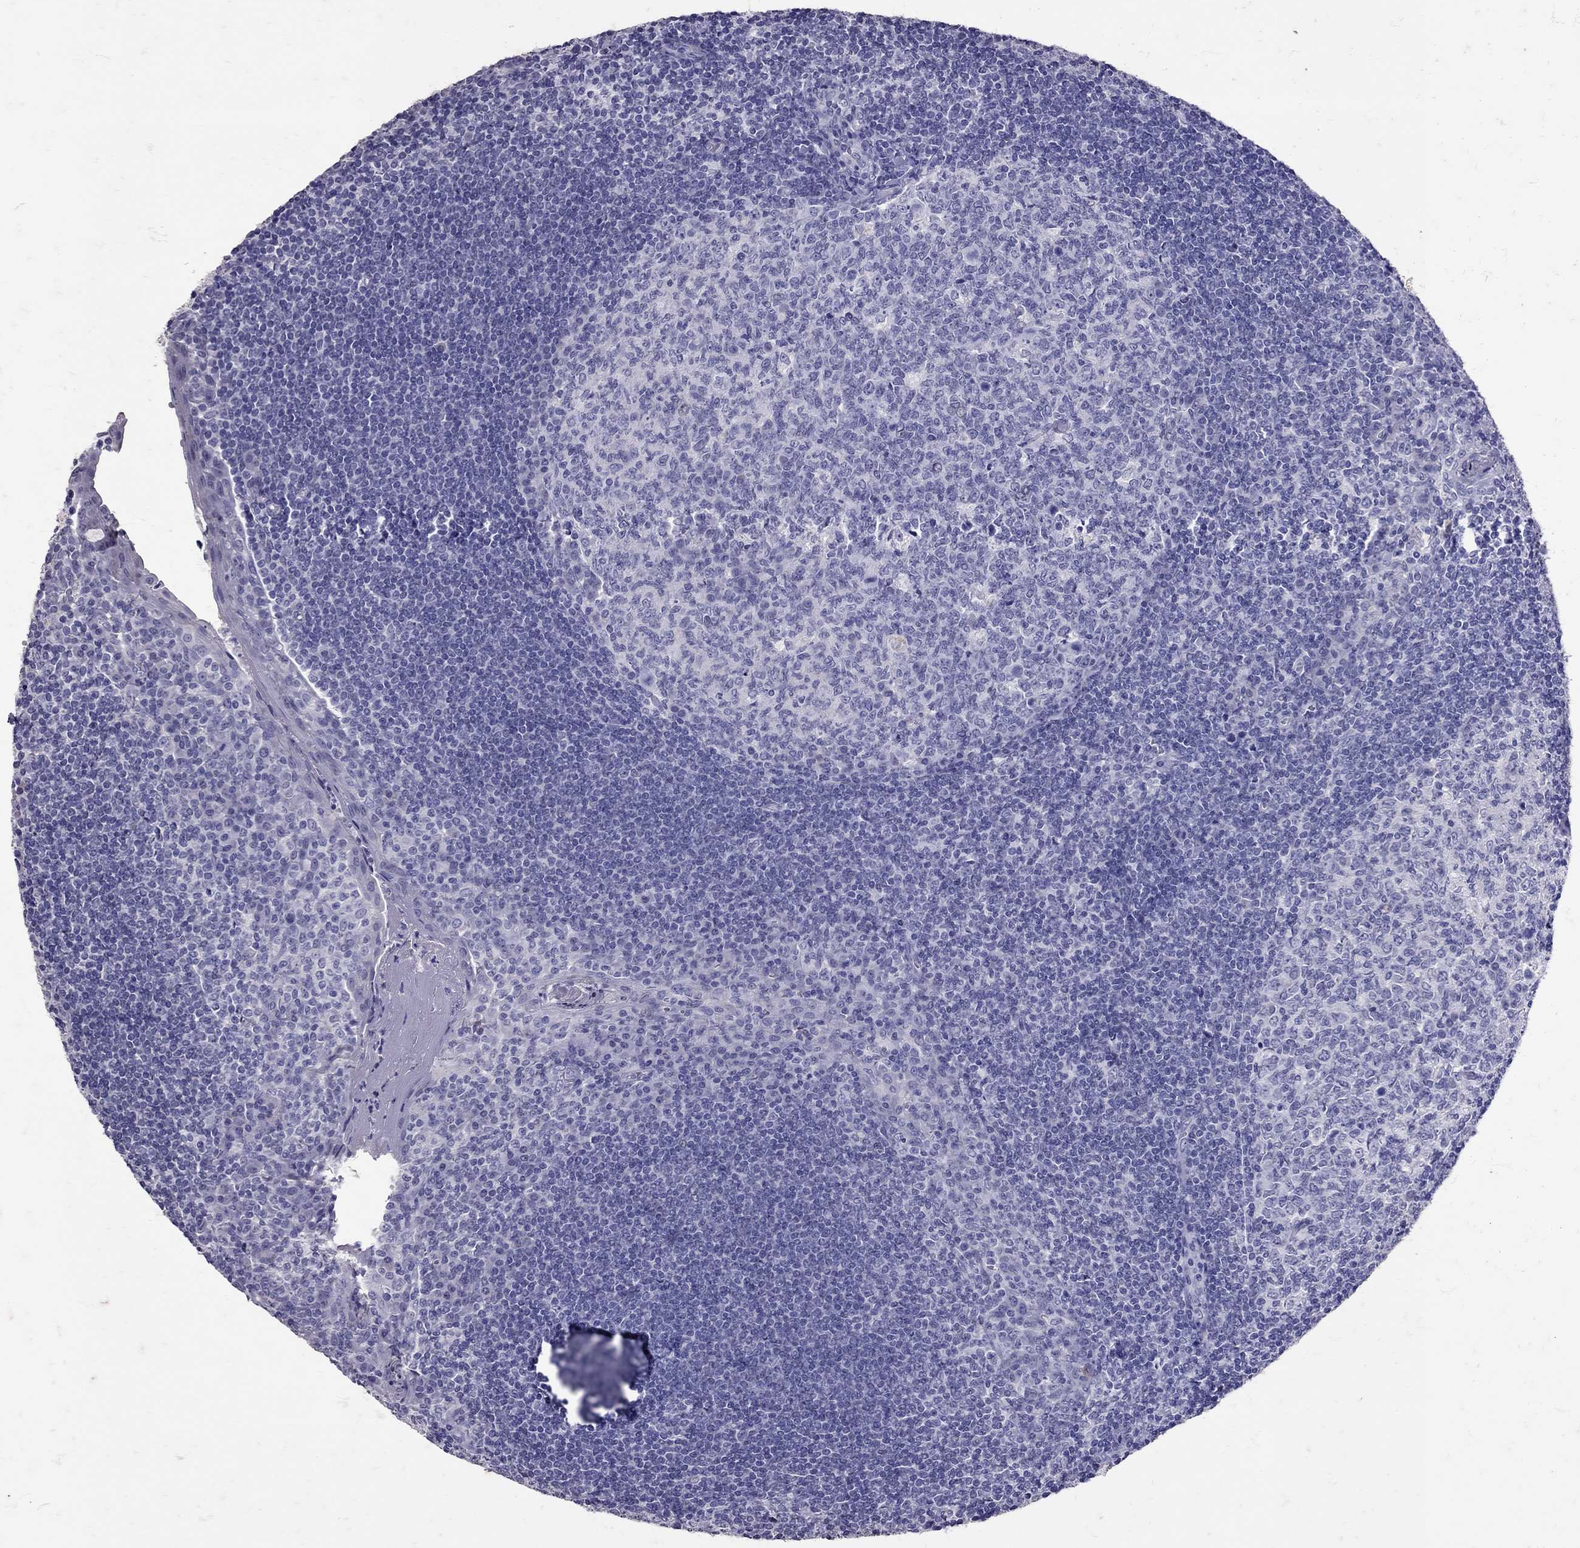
{"staining": {"intensity": "negative", "quantity": "none", "location": "none"}, "tissue": "tonsil", "cell_type": "Germinal center cells", "image_type": "normal", "snomed": [{"axis": "morphology", "description": "Normal tissue, NOS"}, {"axis": "topography", "description": "Tonsil"}], "caption": "Protein analysis of unremarkable tonsil exhibits no significant positivity in germinal center cells. The staining is performed using DAB (3,3'-diaminobenzidine) brown chromogen with nuclei counter-stained in using hematoxylin.", "gene": "SST", "patient": {"sex": "female", "age": 13}}